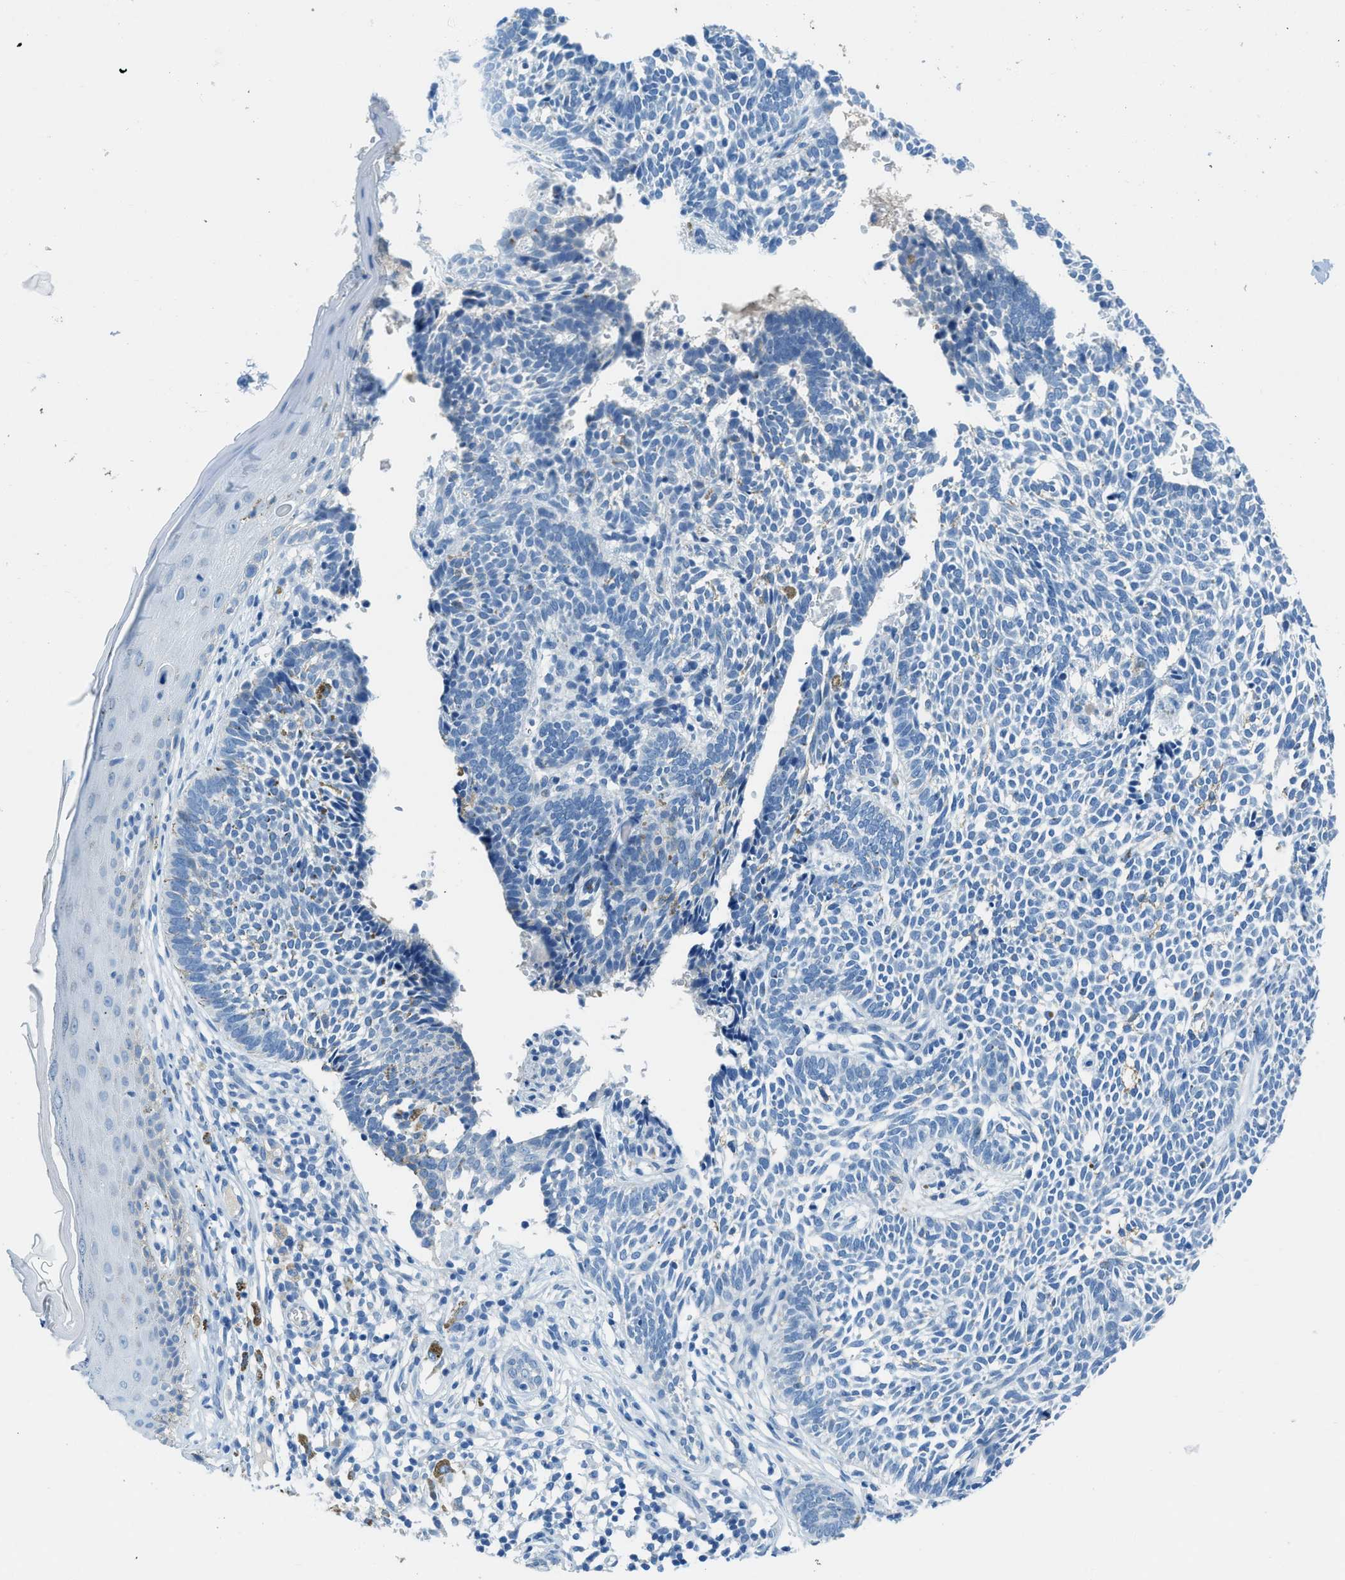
{"staining": {"intensity": "negative", "quantity": "none", "location": "none"}, "tissue": "skin cancer", "cell_type": "Tumor cells", "image_type": "cancer", "snomed": [{"axis": "morphology", "description": "Normal tissue, NOS"}, {"axis": "morphology", "description": "Basal cell carcinoma"}, {"axis": "topography", "description": "Skin"}], "caption": "Immunohistochemistry of human skin basal cell carcinoma reveals no positivity in tumor cells. (DAB immunohistochemistry (IHC) with hematoxylin counter stain).", "gene": "ACAN", "patient": {"sex": "male", "age": 87}}